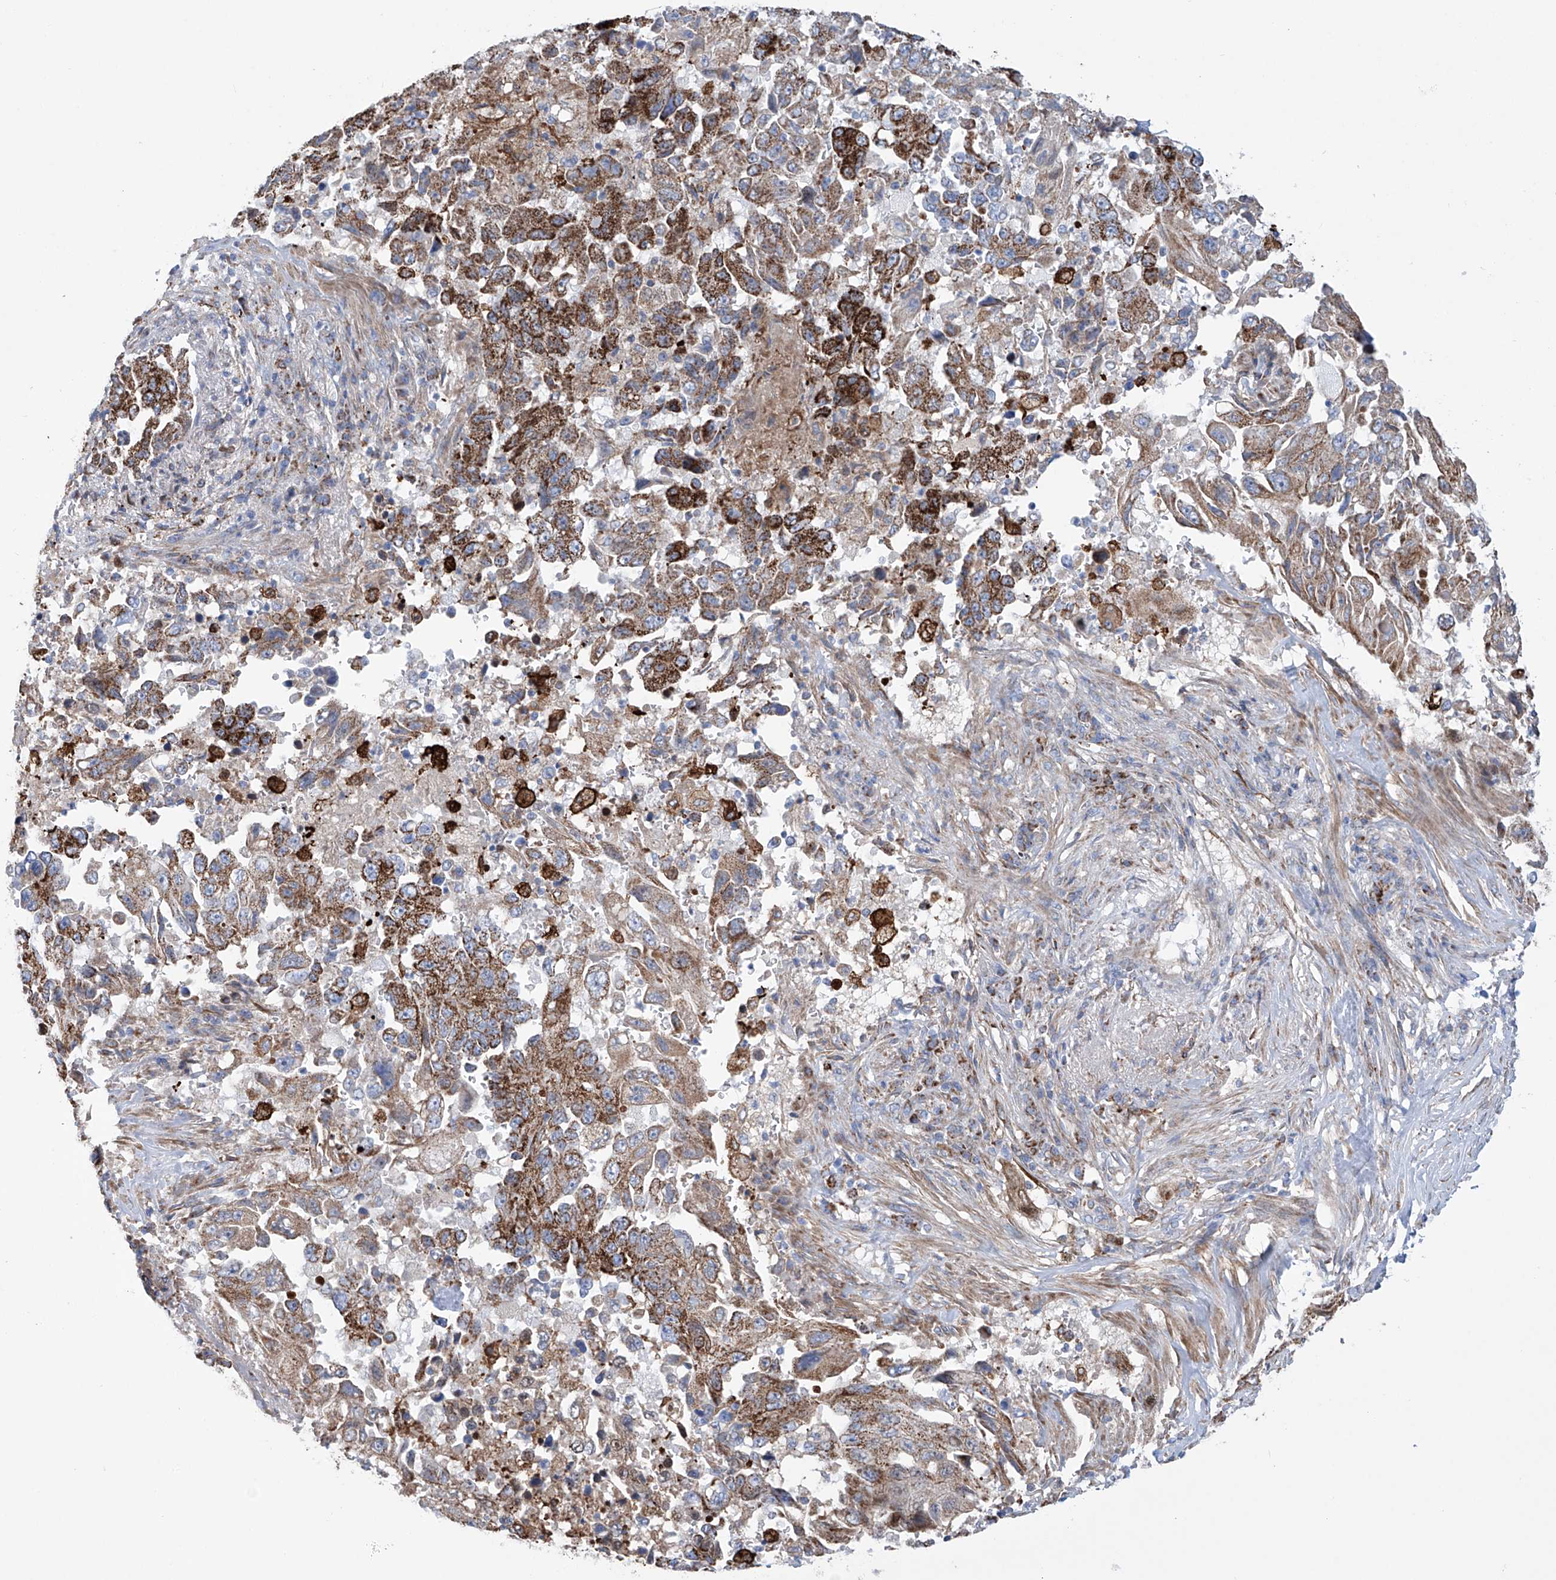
{"staining": {"intensity": "strong", "quantity": "25%-75%", "location": "cytoplasmic/membranous"}, "tissue": "lung cancer", "cell_type": "Tumor cells", "image_type": "cancer", "snomed": [{"axis": "morphology", "description": "Adenocarcinoma, NOS"}, {"axis": "topography", "description": "Lung"}], "caption": "High-magnification brightfield microscopy of lung cancer (adenocarcinoma) stained with DAB (brown) and counterstained with hematoxylin (blue). tumor cells exhibit strong cytoplasmic/membranous staining is seen in approximately25%-75% of cells.", "gene": "ALDH6A1", "patient": {"sex": "female", "age": 51}}